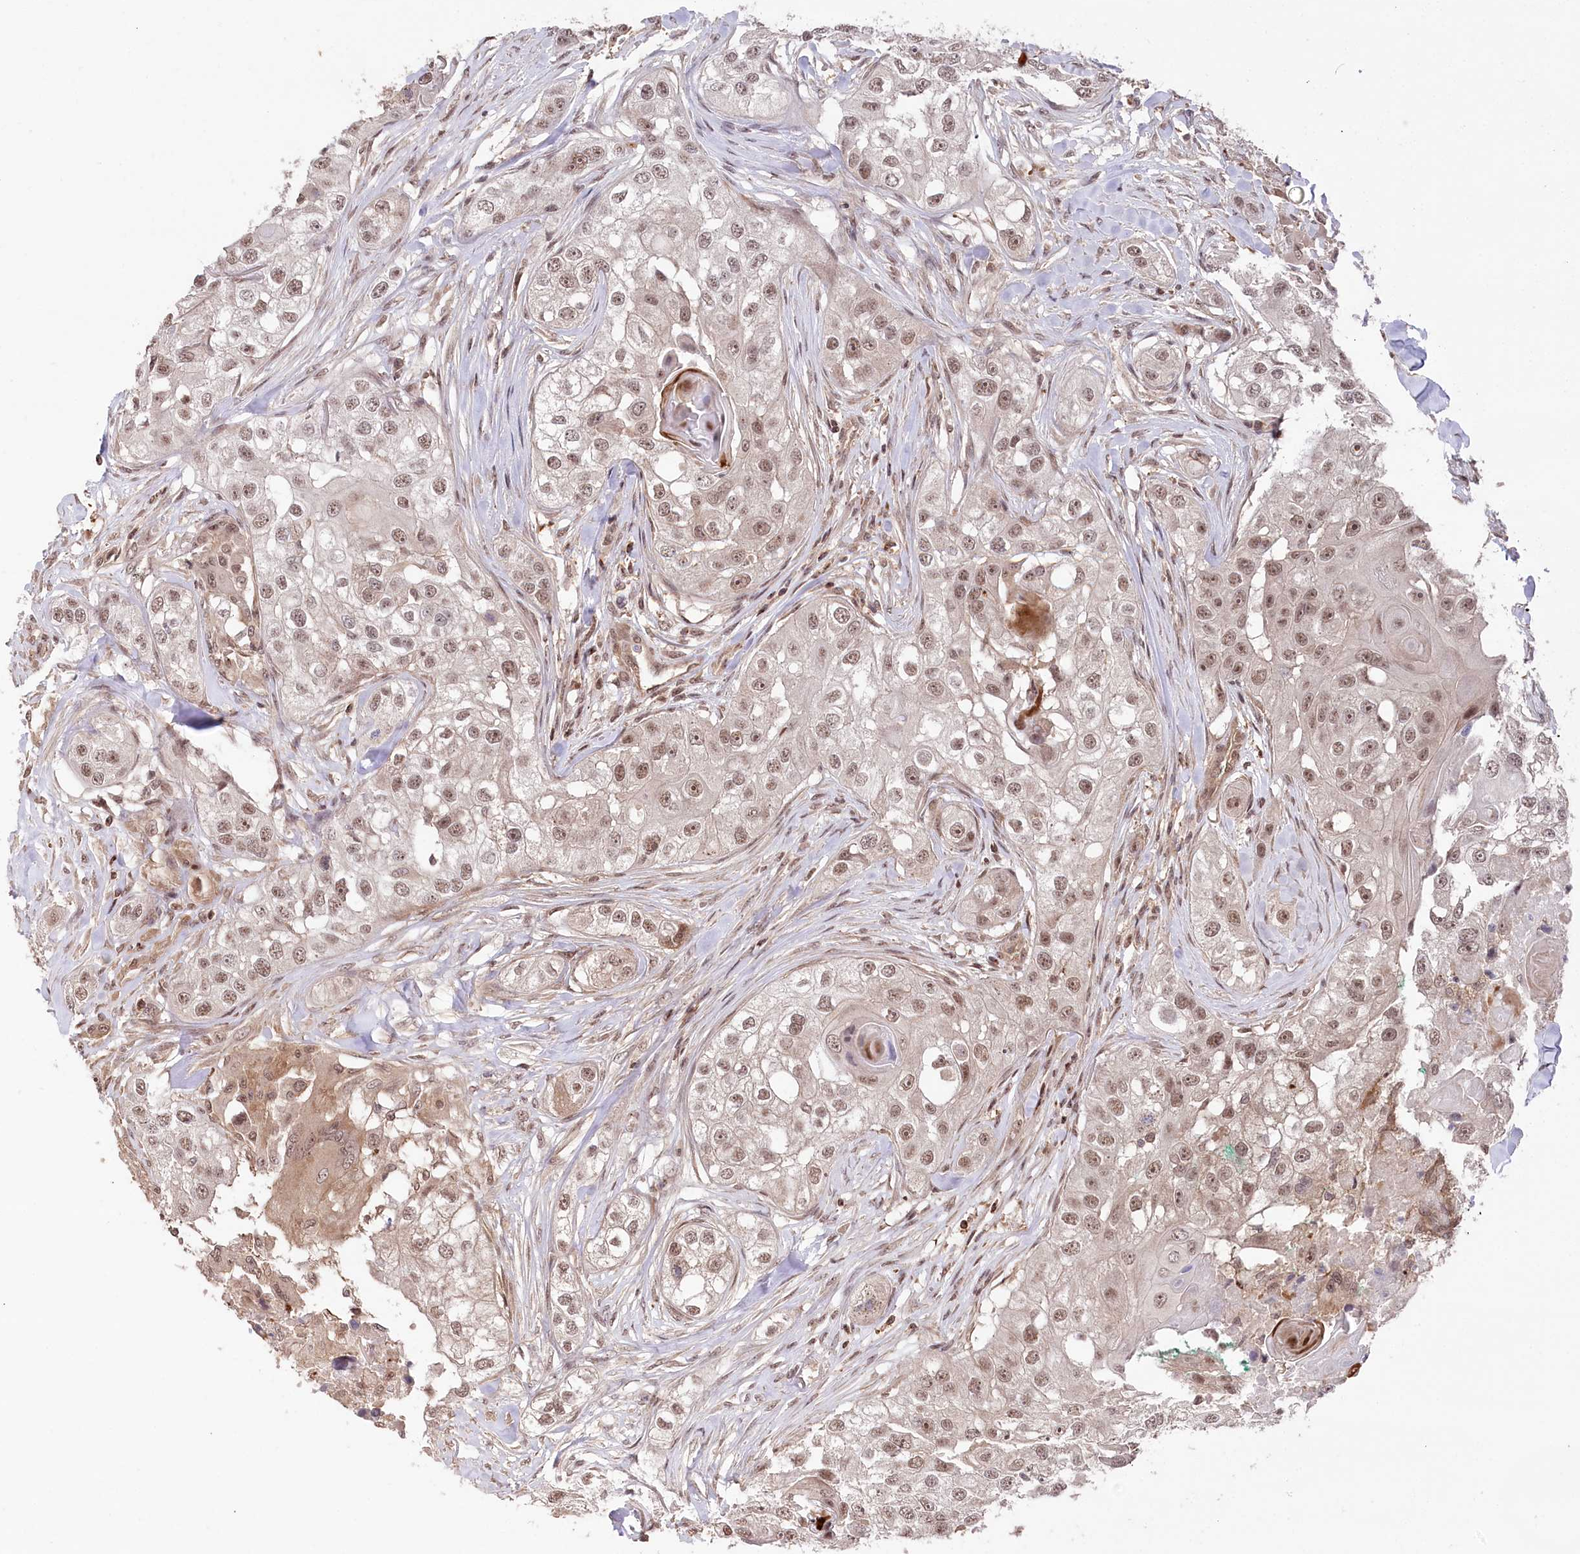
{"staining": {"intensity": "moderate", "quantity": ">75%", "location": "nuclear"}, "tissue": "head and neck cancer", "cell_type": "Tumor cells", "image_type": "cancer", "snomed": [{"axis": "morphology", "description": "Normal tissue, NOS"}, {"axis": "morphology", "description": "Squamous cell carcinoma, NOS"}, {"axis": "topography", "description": "Skeletal muscle"}, {"axis": "topography", "description": "Head-Neck"}], "caption": "Head and neck cancer (squamous cell carcinoma) tissue exhibits moderate nuclear staining in approximately >75% of tumor cells, visualized by immunohistochemistry.", "gene": "CCSER2", "patient": {"sex": "male", "age": 51}}